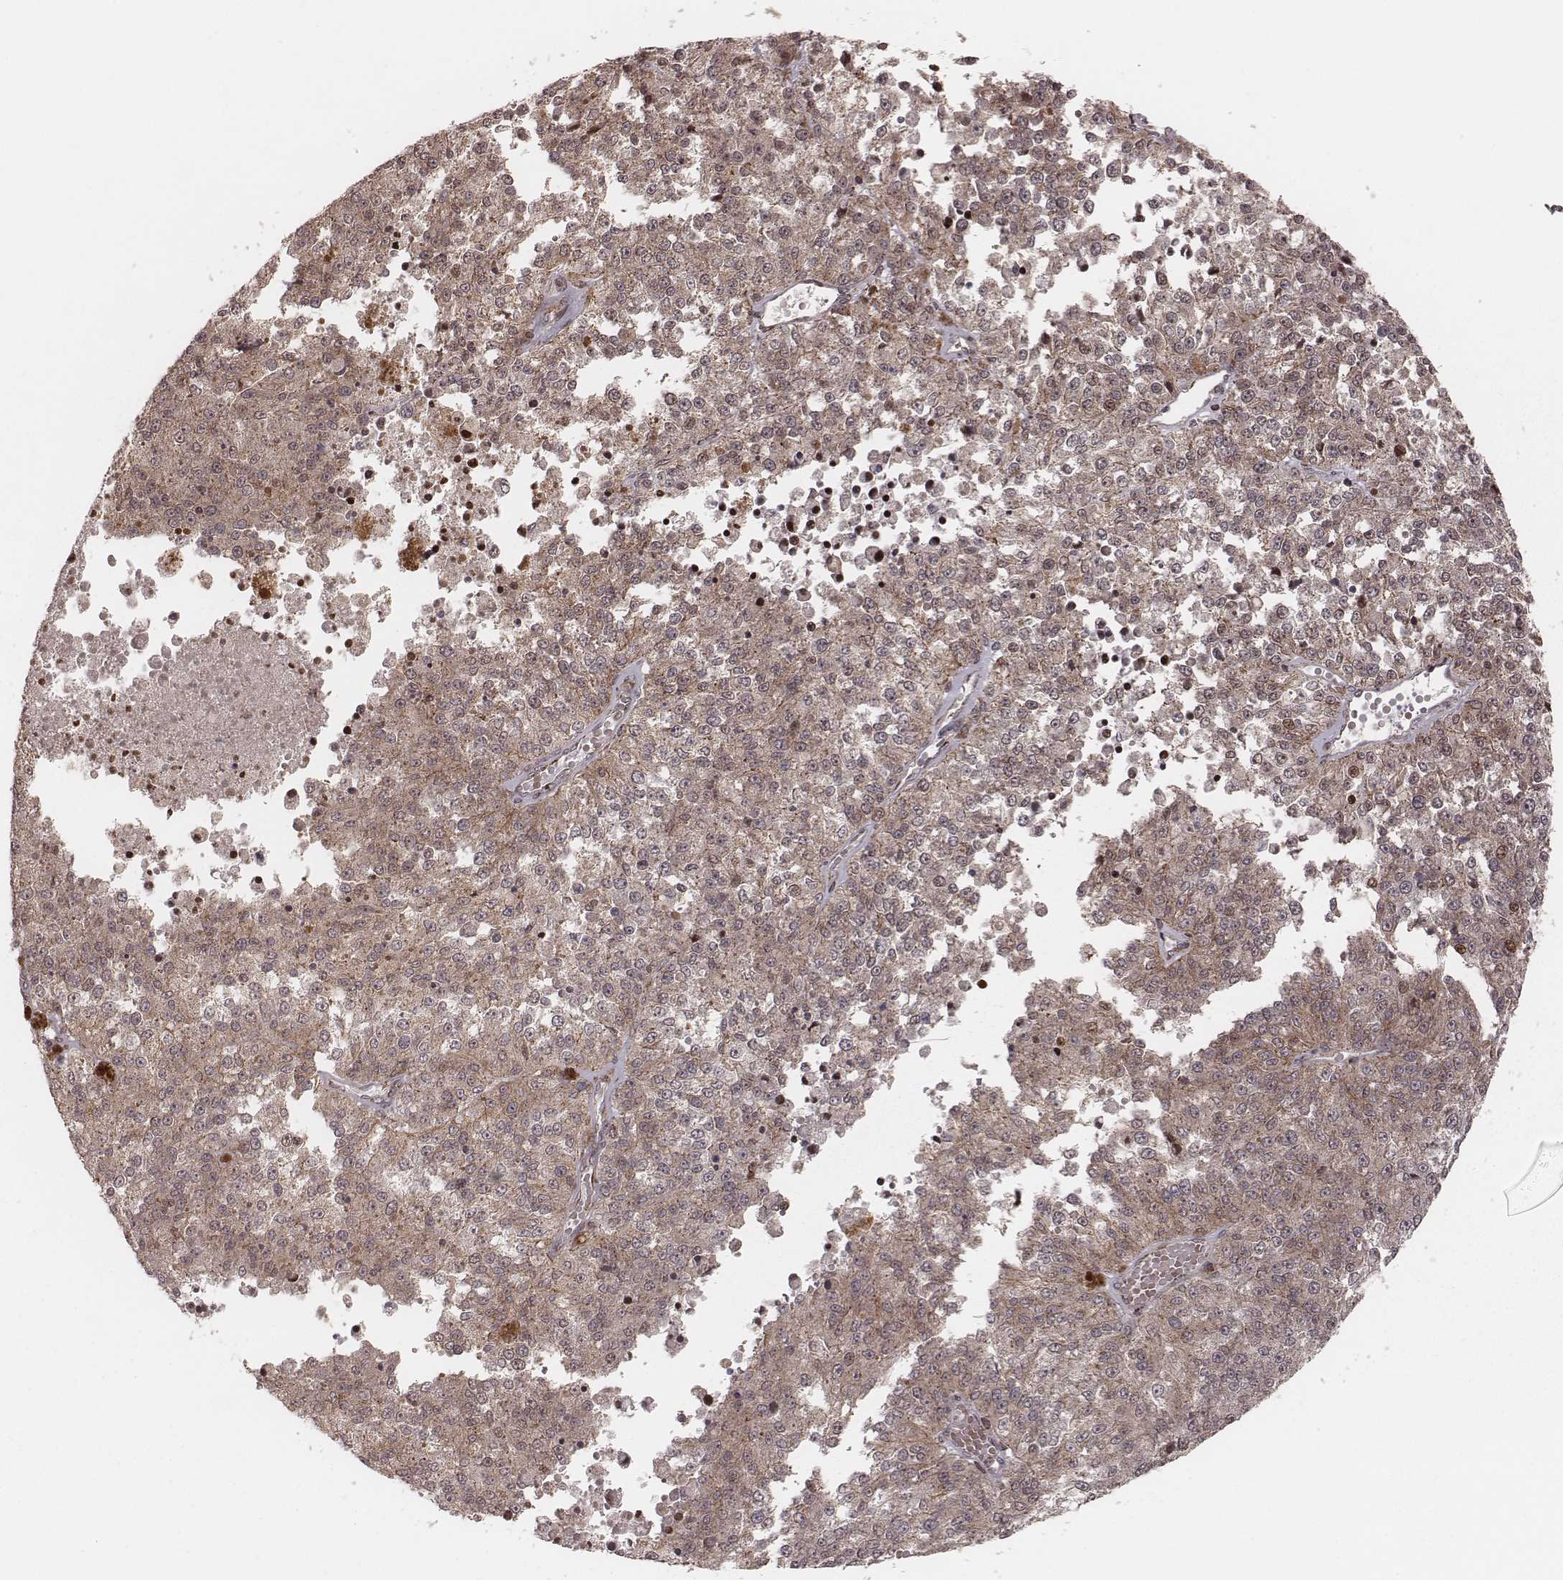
{"staining": {"intensity": "weak", "quantity": ">75%", "location": "cytoplasmic/membranous"}, "tissue": "melanoma", "cell_type": "Tumor cells", "image_type": "cancer", "snomed": [{"axis": "morphology", "description": "Malignant melanoma, Metastatic site"}, {"axis": "topography", "description": "Lymph node"}], "caption": "Protein analysis of melanoma tissue displays weak cytoplasmic/membranous expression in approximately >75% of tumor cells.", "gene": "MYO19", "patient": {"sex": "female", "age": 64}}